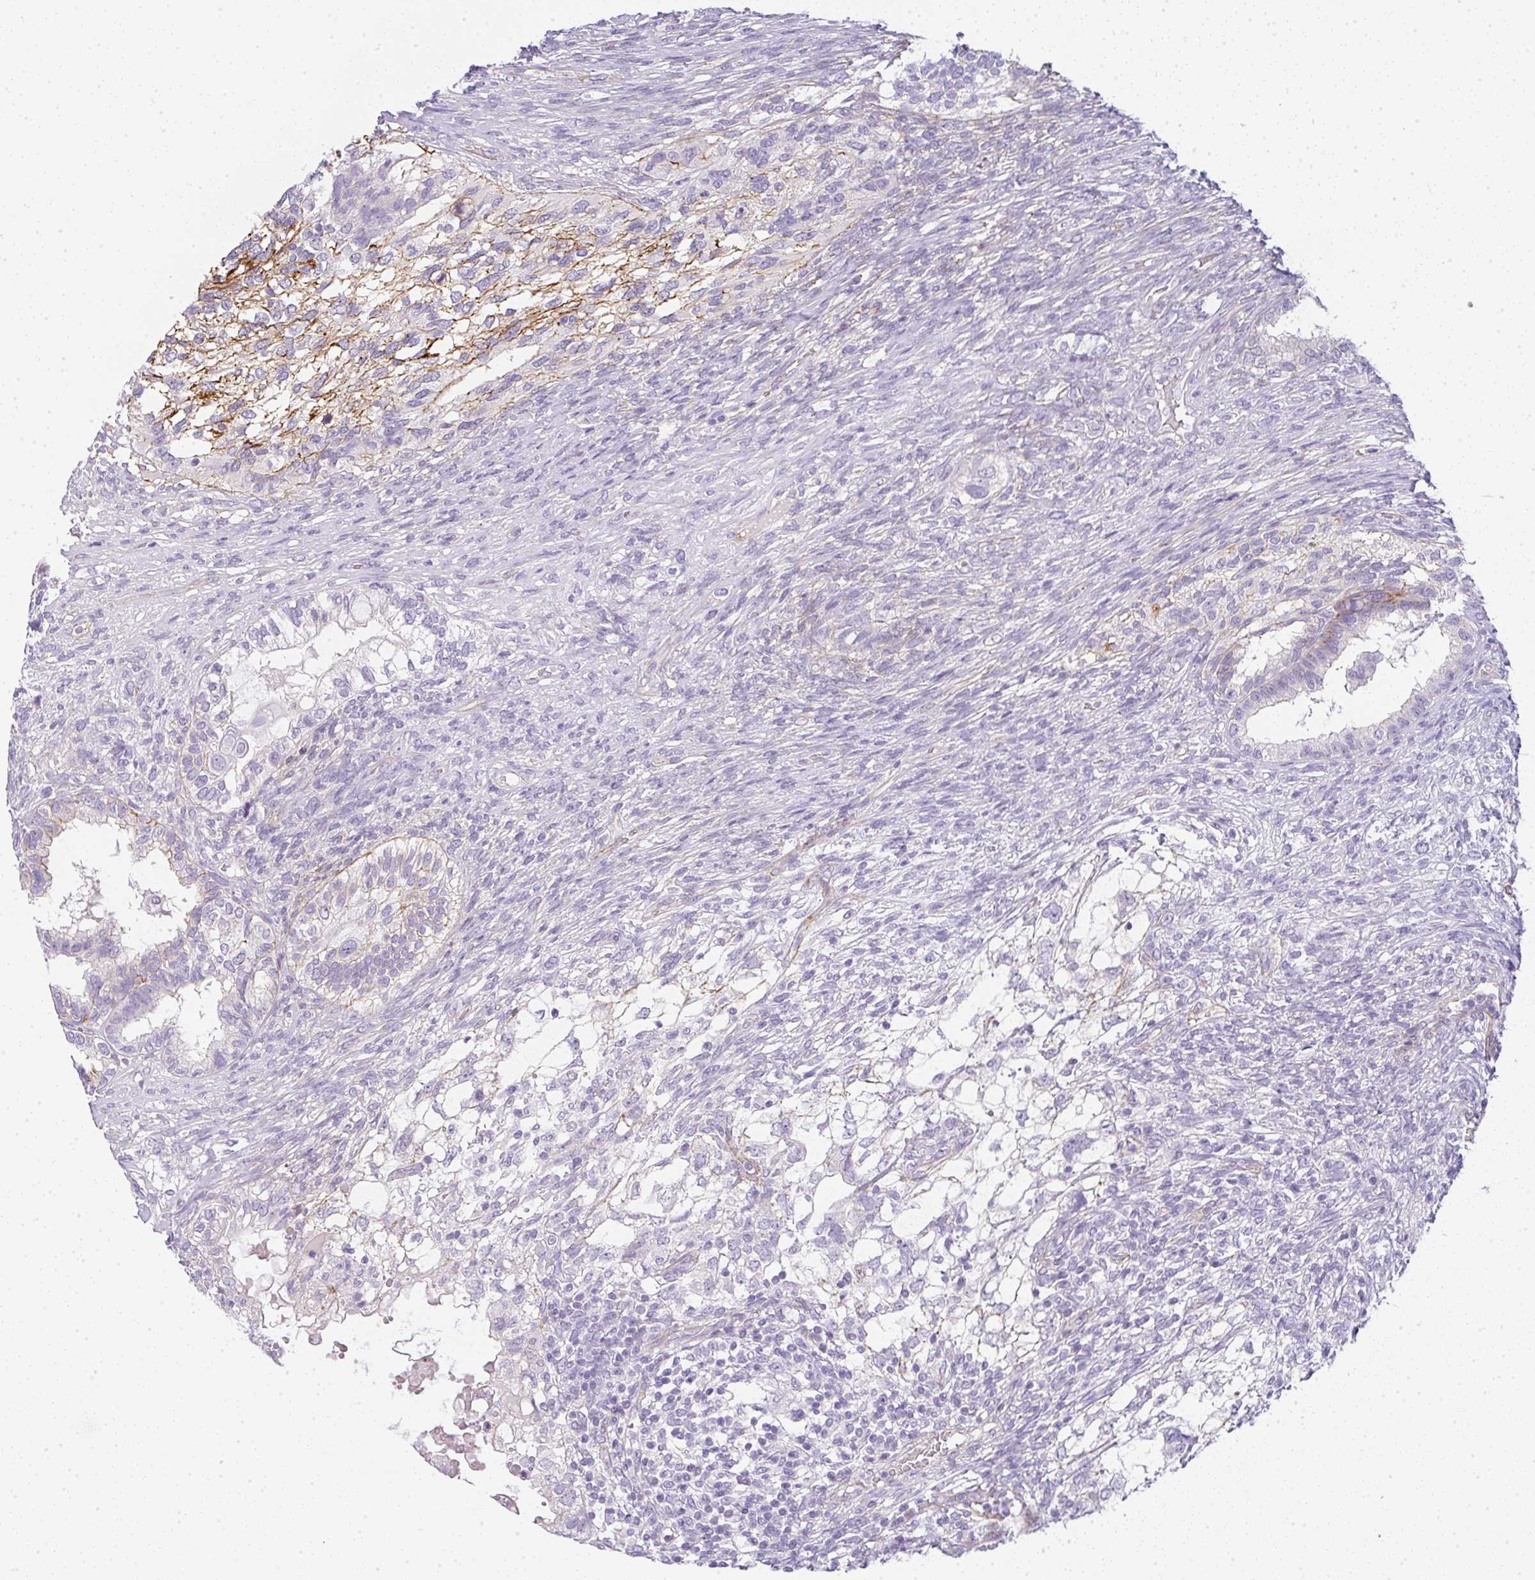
{"staining": {"intensity": "moderate", "quantity": "<25%", "location": "cytoplasmic/membranous"}, "tissue": "testis cancer", "cell_type": "Tumor cells", "image_type": "cancer", "snomed": [{"axis": "morphology", "description": "Seminoma, NOS"}, {"axis": "morphology", "description": "Carcinoma, Embryonal, NOS"}, {"axis": "topography", "description": "Testis"}], "caption": "Immunohistochemical staining of testis seminoma shows low levels of moderate cytoplasmic/membranous protein expression in about <25% of tumor cells.", "gene": "LPAR4", "patient": {"sex": "male", "age": 41}}